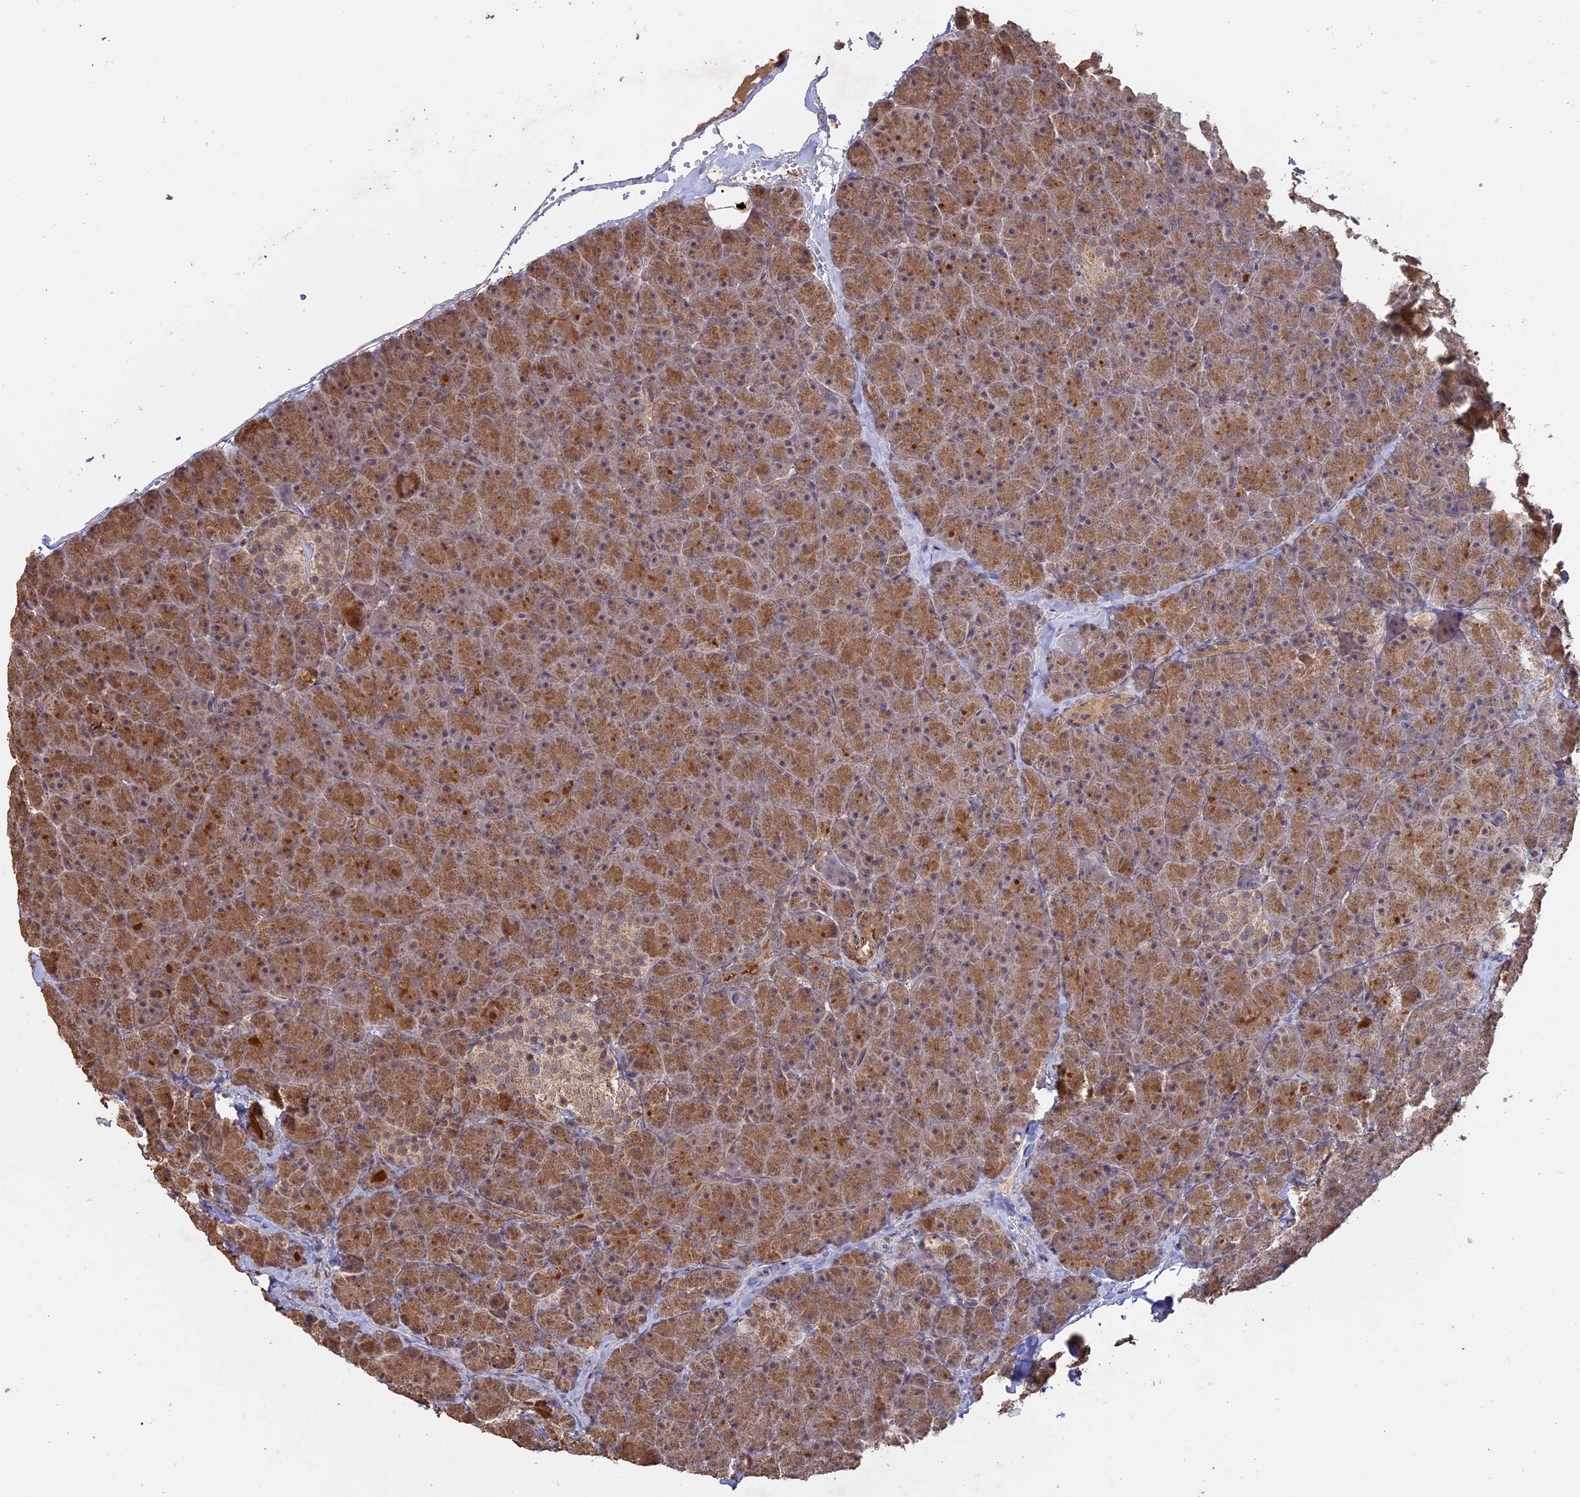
{"staining": {"intensity": "strong", "quantity": ">75%", "location": "cytoplasmic/membranous"}, "tissue": "pancreas", "cell_type": "Exocrine glandular cells", "image_type": "normal", "snomed": [{"axis": "morphology", "description": "Normal tissue, NOS"}, {"axis": "topography", "description": "Pancreas"}], "caption": "Protein expression analysis of benign human pancreas reveals strong cytoplasmic/membranous positivity in about >75% of exocrine glandular cells. The protein is stained brown, and the nuclei are stained in blue (DAB IHC with brightfield microscopy, high magnification).", "gene": "FAM210B", "patient": {"sex": "male", "age": 36}}